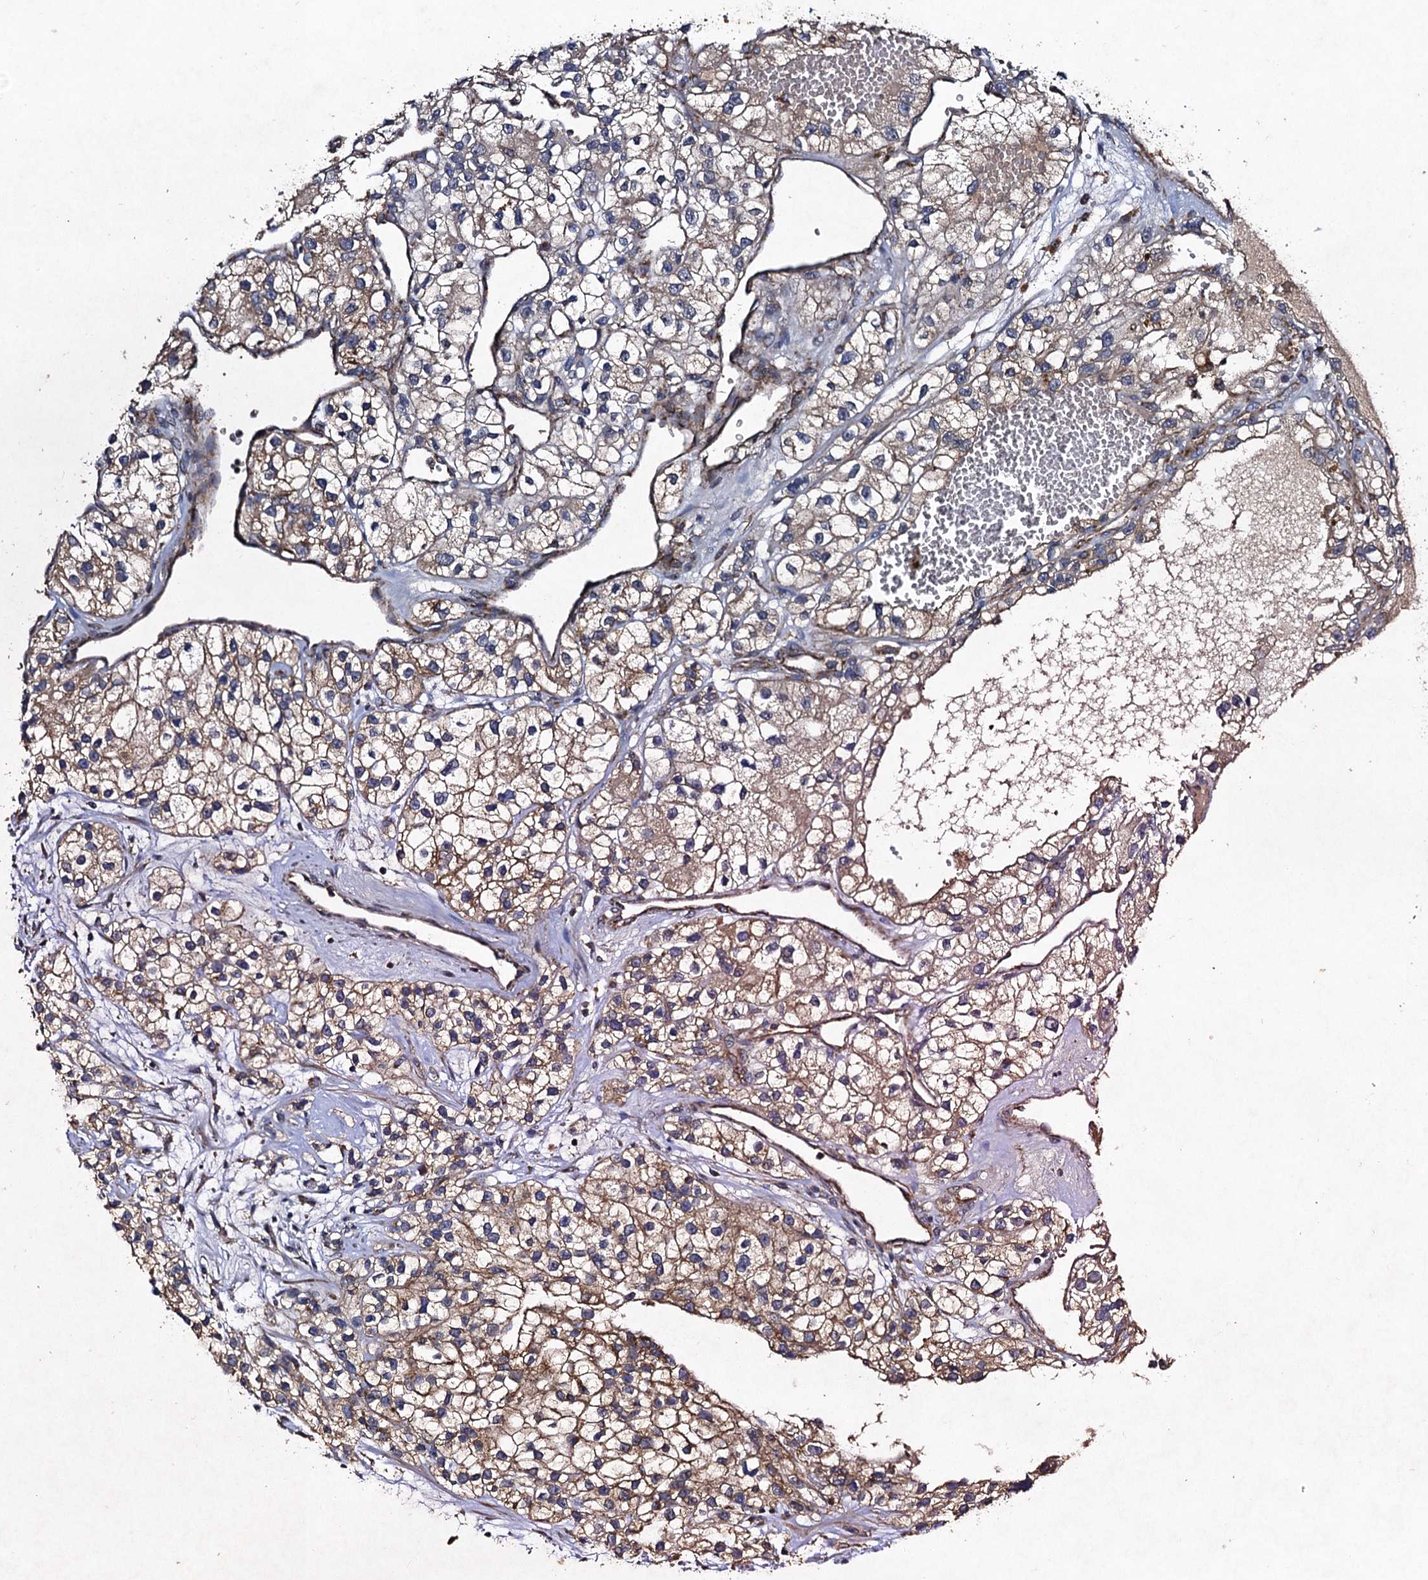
{"staining": {"intensity": "weak", "quantity": "25%-75%", "location": "cytoplasmic/membranous"}, "tissue": "renal cancer", "cell_type": "Tumor cells", "image_type": "cancer", "snomed": [{"axis": "morphology", "description": "Adenocarcinoma, NOS"}, {"axis": "topography", "description": "Kidney"}], "caption": "Tumor cells demonstrate low levels of weak cytoplasmic/membranous staining in about 25%-75% of cells in human adenocarcinoma (renal).", "gene": "NDUFA13", "patient": {"sex": "female", "age": 57}}